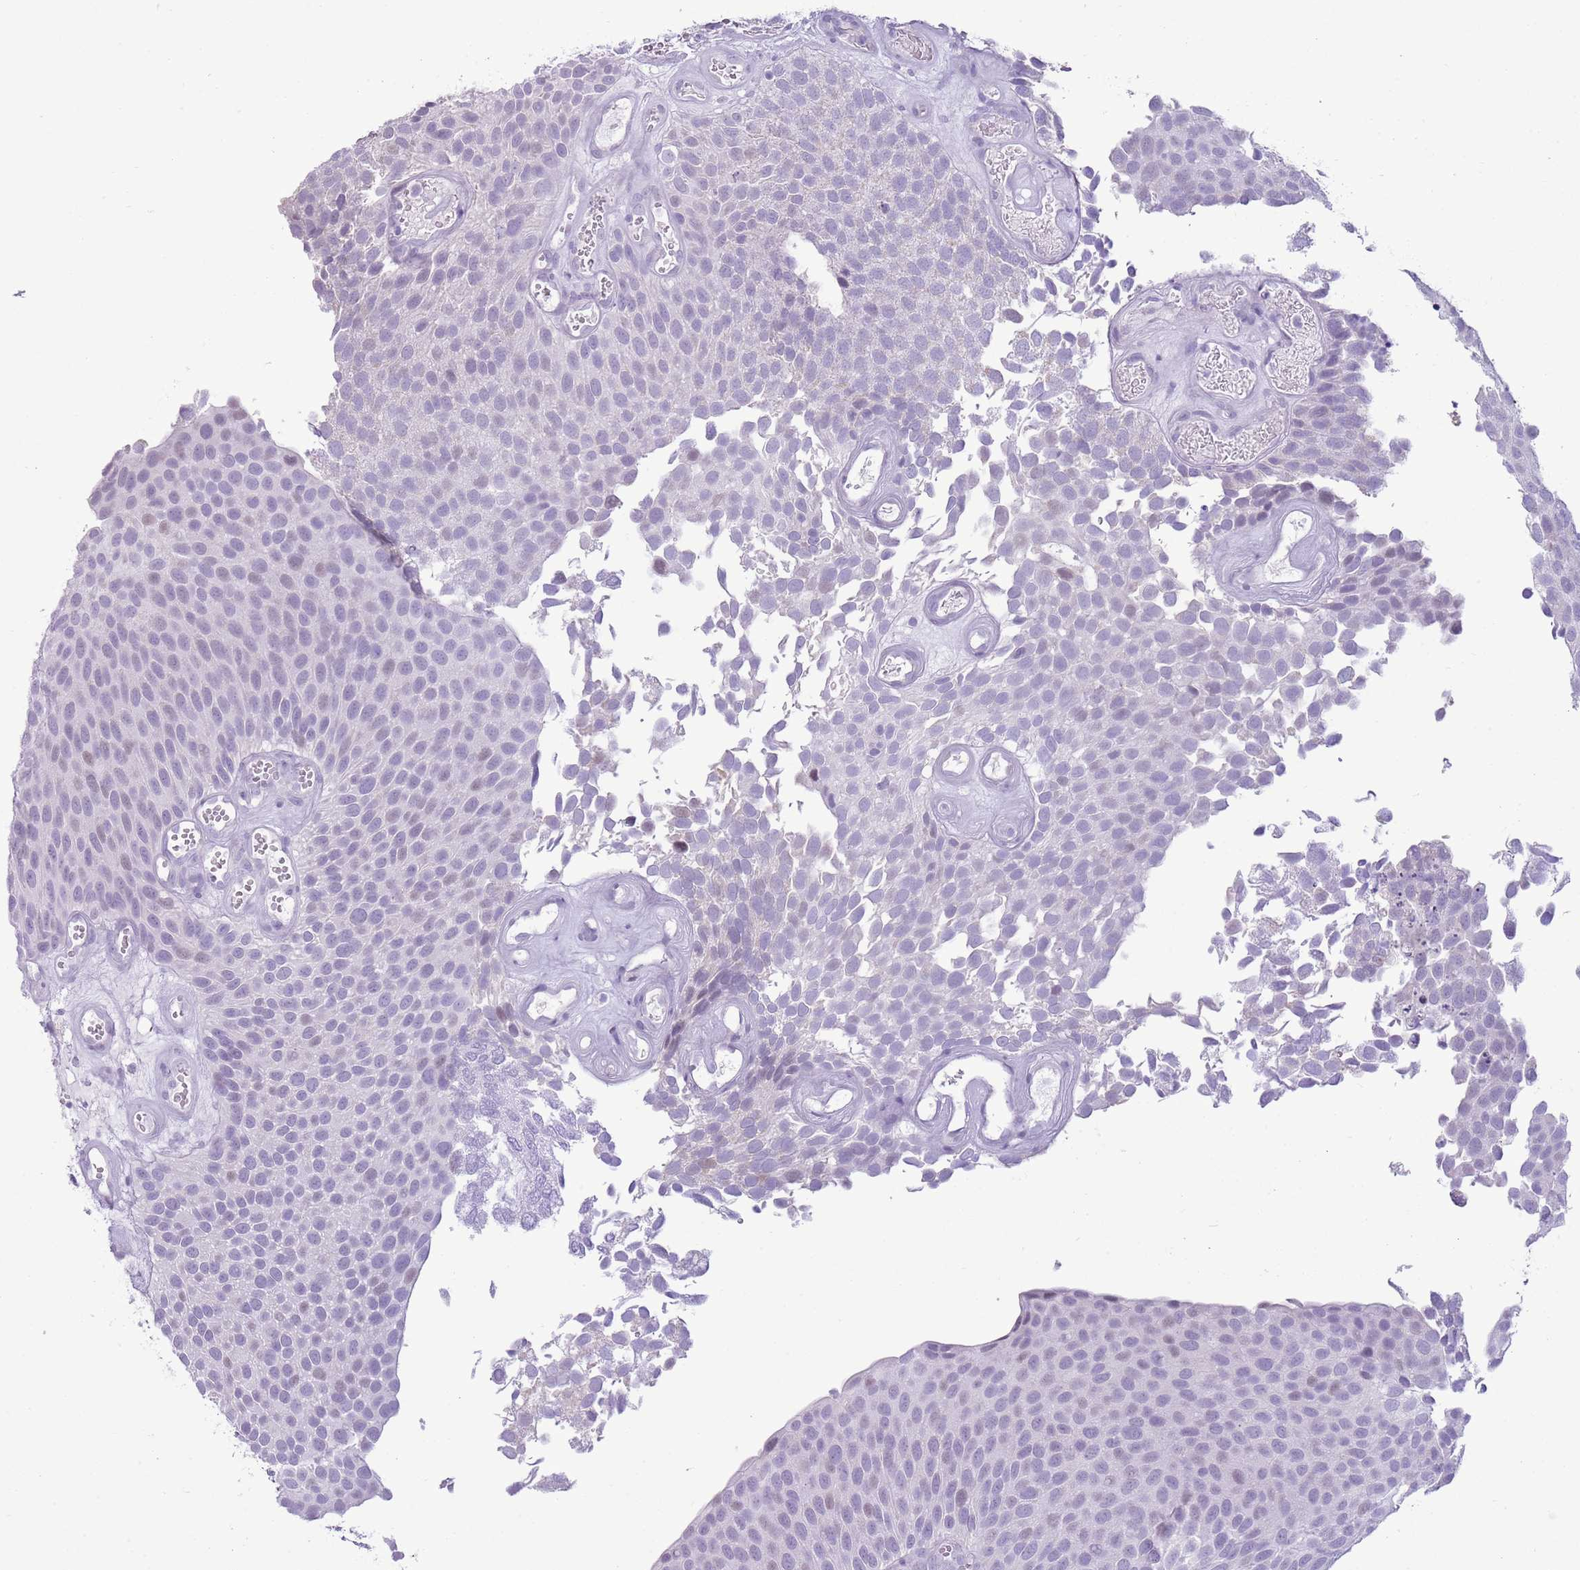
{"staining": {"intensity": "negative", "quantity": "none", "location": "none"}, "tissue": "urothelial cancer", "cell_type": "Tumor cells", "image_type": "cancer", "snomed": [{"axis": "morphology", "description": "Urothelial carcinoma, Low grade"}, {"axis": "topography", "description": "Urinary bladder"}], "caption": "A histopathology image of urothelial carcinoma (low-grade) stained for a protein displays no brown staining in tumor cells.", "gene": "RPL3L", "patient": {"sex": "male", "age": 89}}